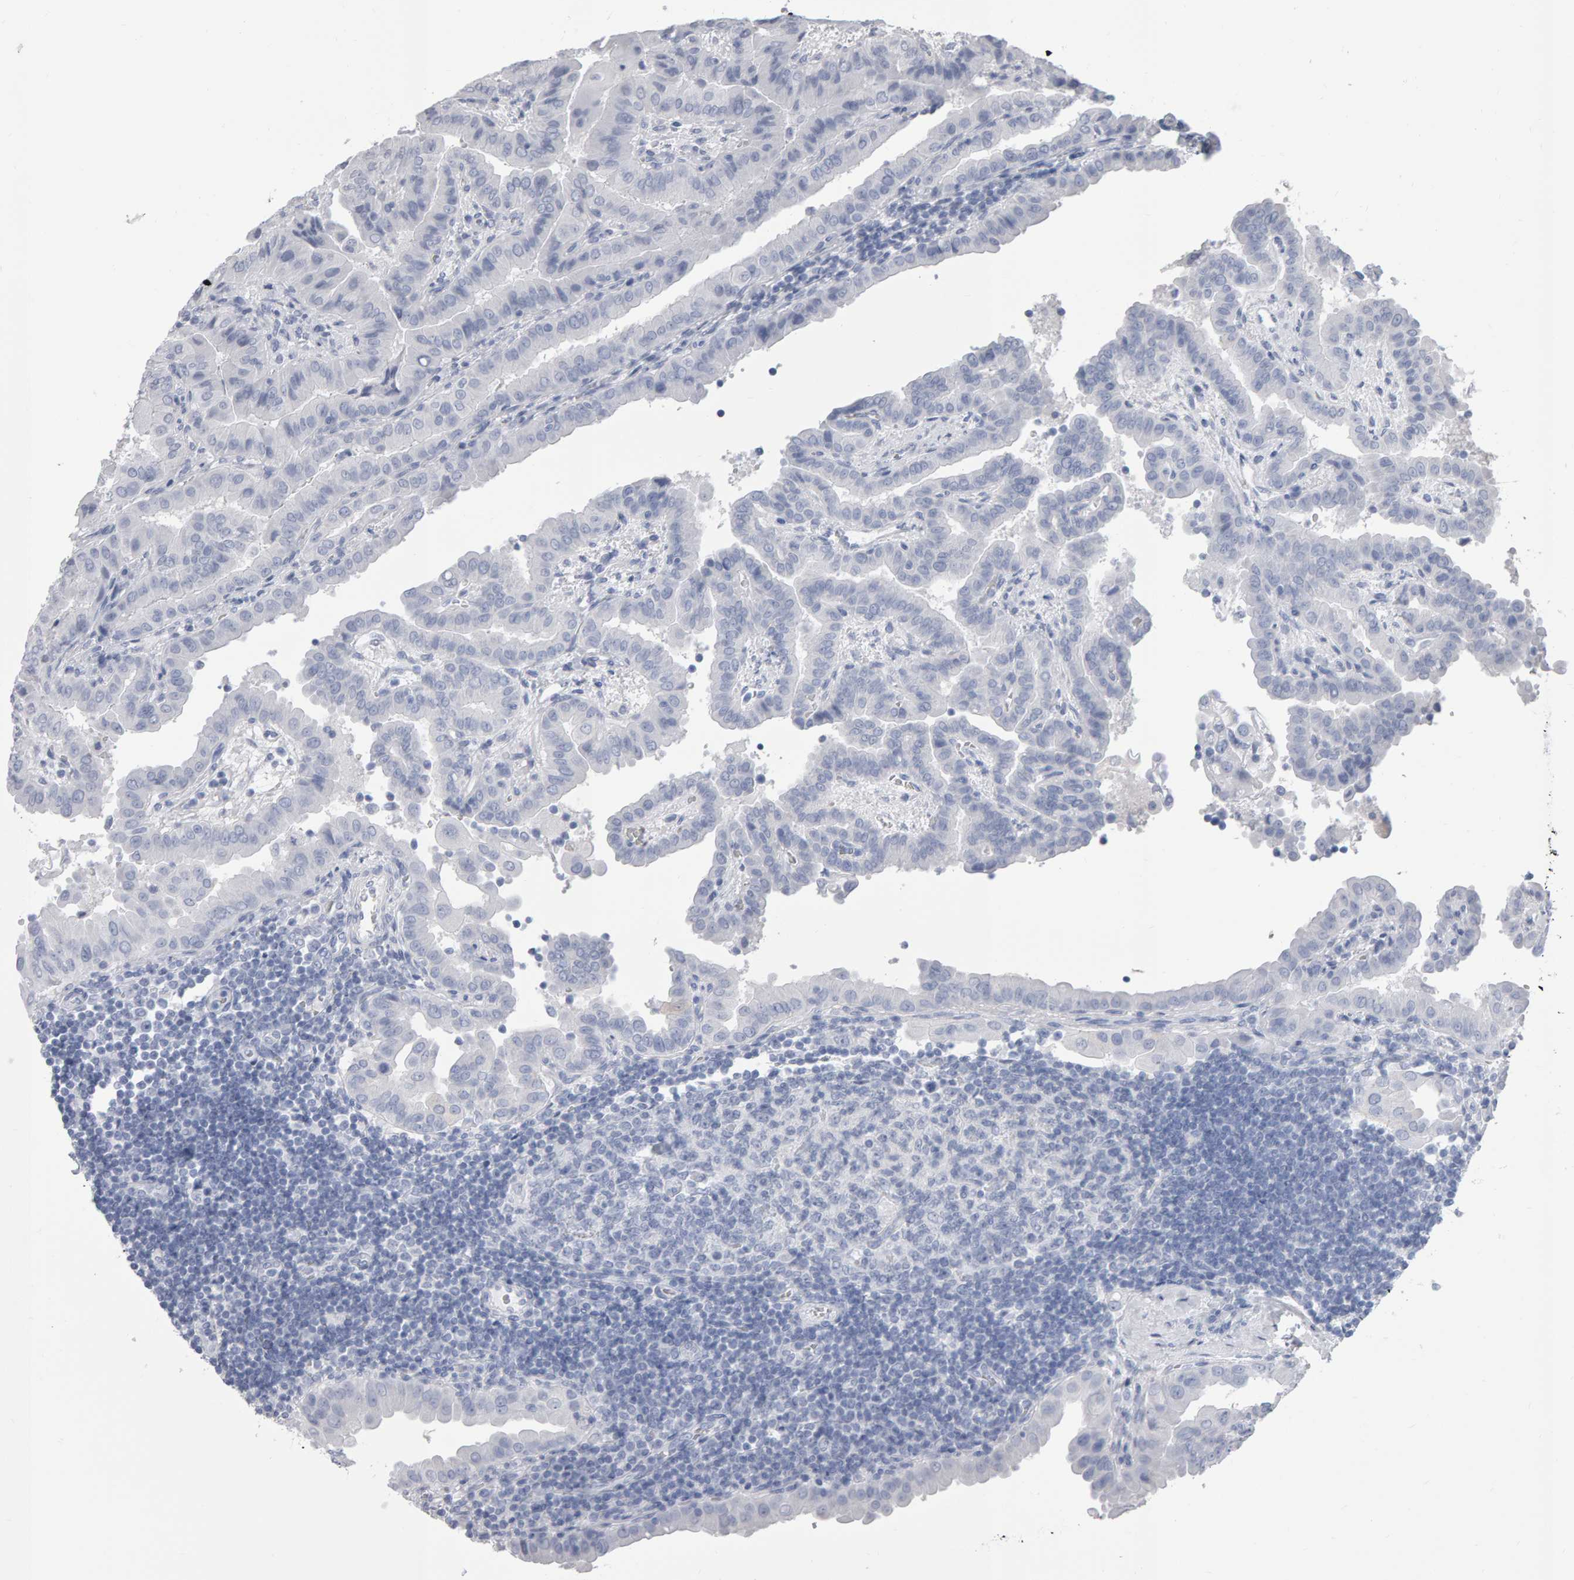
{"staining": {"intensity": "negative", "quantity": "none", "location": "none"}, "tissue": "thyroid cancer", "cell_type": "Tumor cells", "image_type": "cancer", "snomed": [{"axis": "morphology", "description": "Papillary adenocarcinoma, NOS"}, {"axis": "topography", "description": "Thyroid gland"}], "caption": "Immunohistochemistry of human thyroid cancer shows no expression in tumor cells.", "gene": "NCDN", "patient": {"sex": "male", "age": 33}}